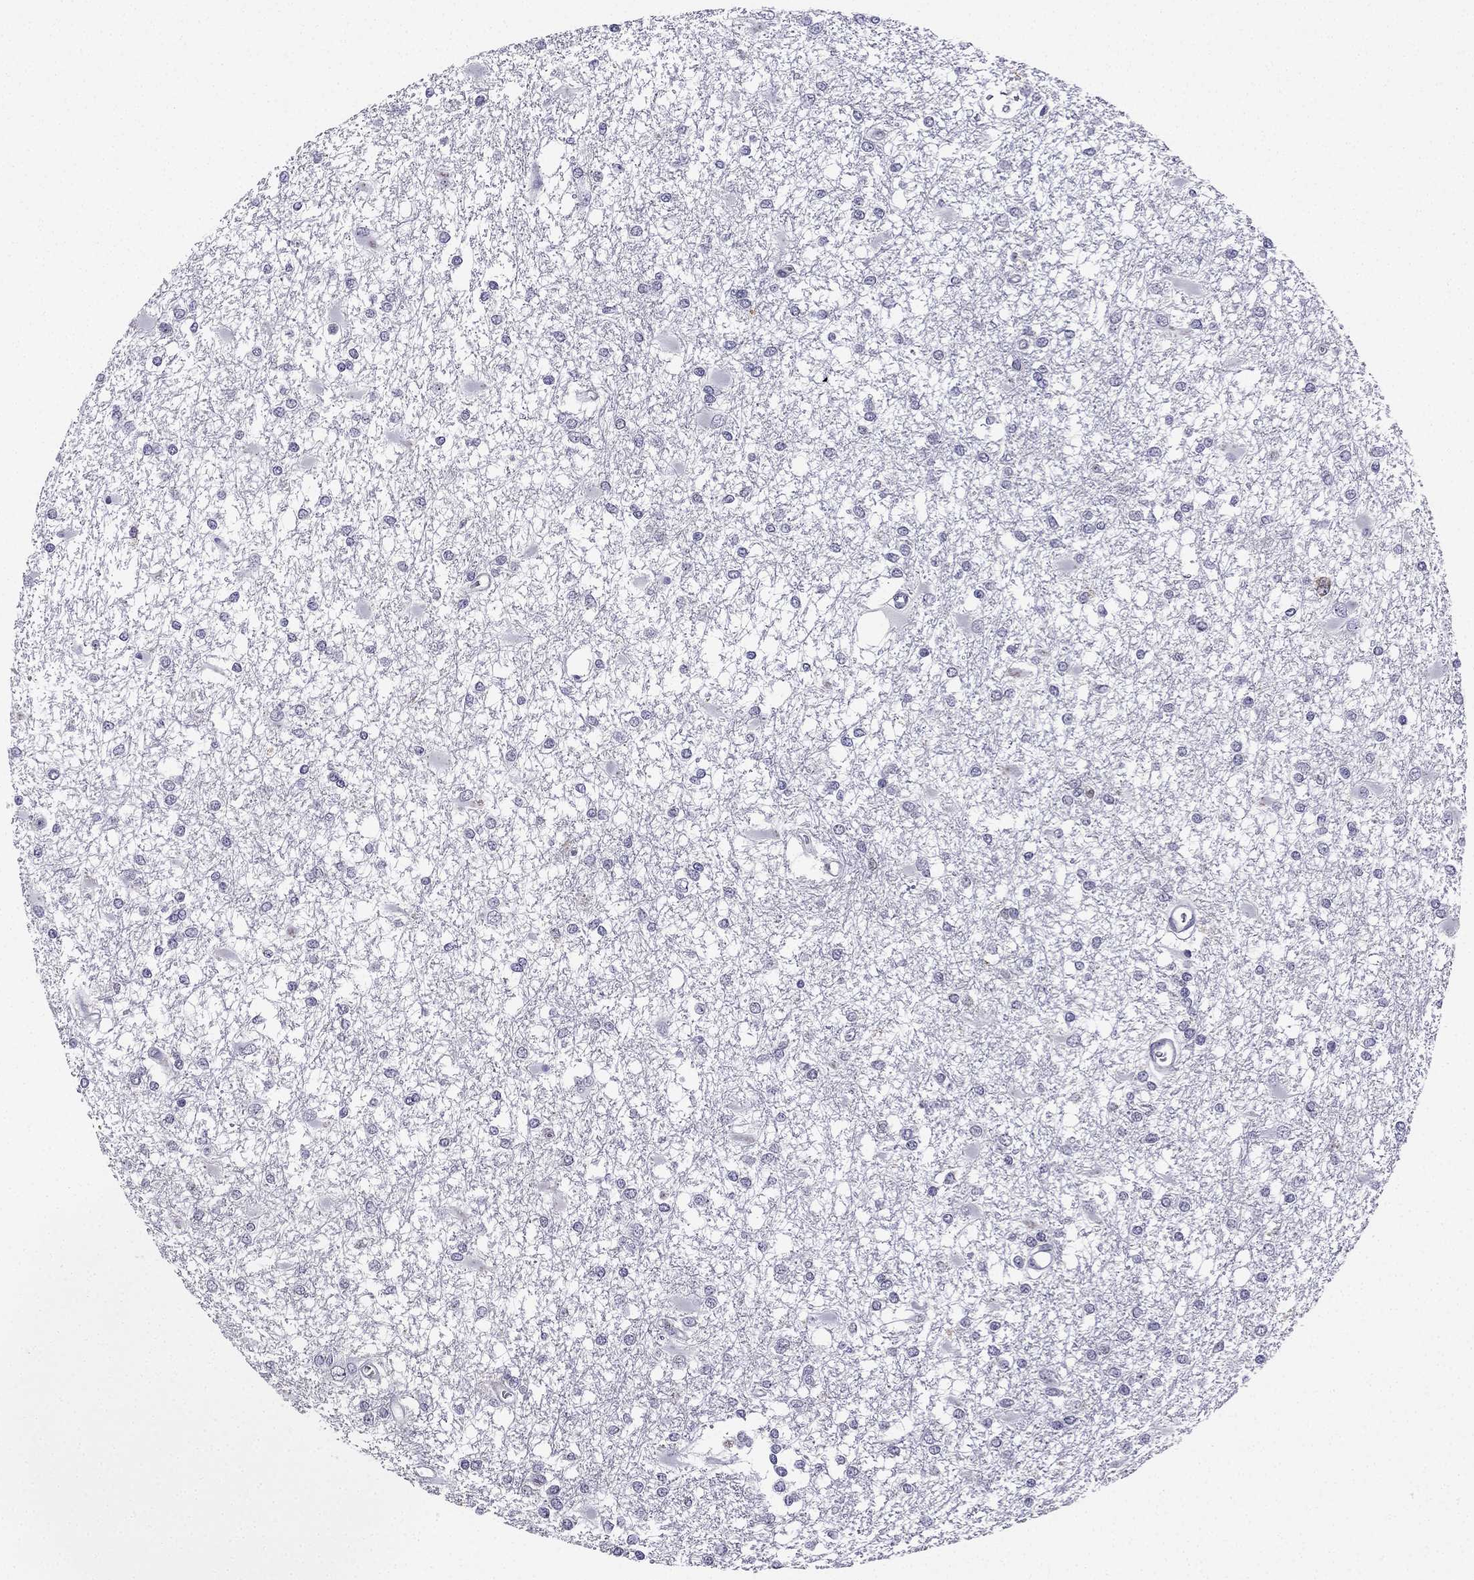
{"staining": {"intensity": "negative", "quantity": "none", "location": "none"}, "tissue": "glioma", "cell_type": "Tumor cells", "image_type": "cancer", "snomed": [{"axis": "morphology", "description": "Glioma, malignant, High grade"}, {"axis": "topography", "description": "Cerebral cortex"}], "caption": "Immunohistochemical staining of human glioma reveals no significant staining in tumor cells.", "gene": "CCK", "patient": {"sex": "male", "age": 79}}